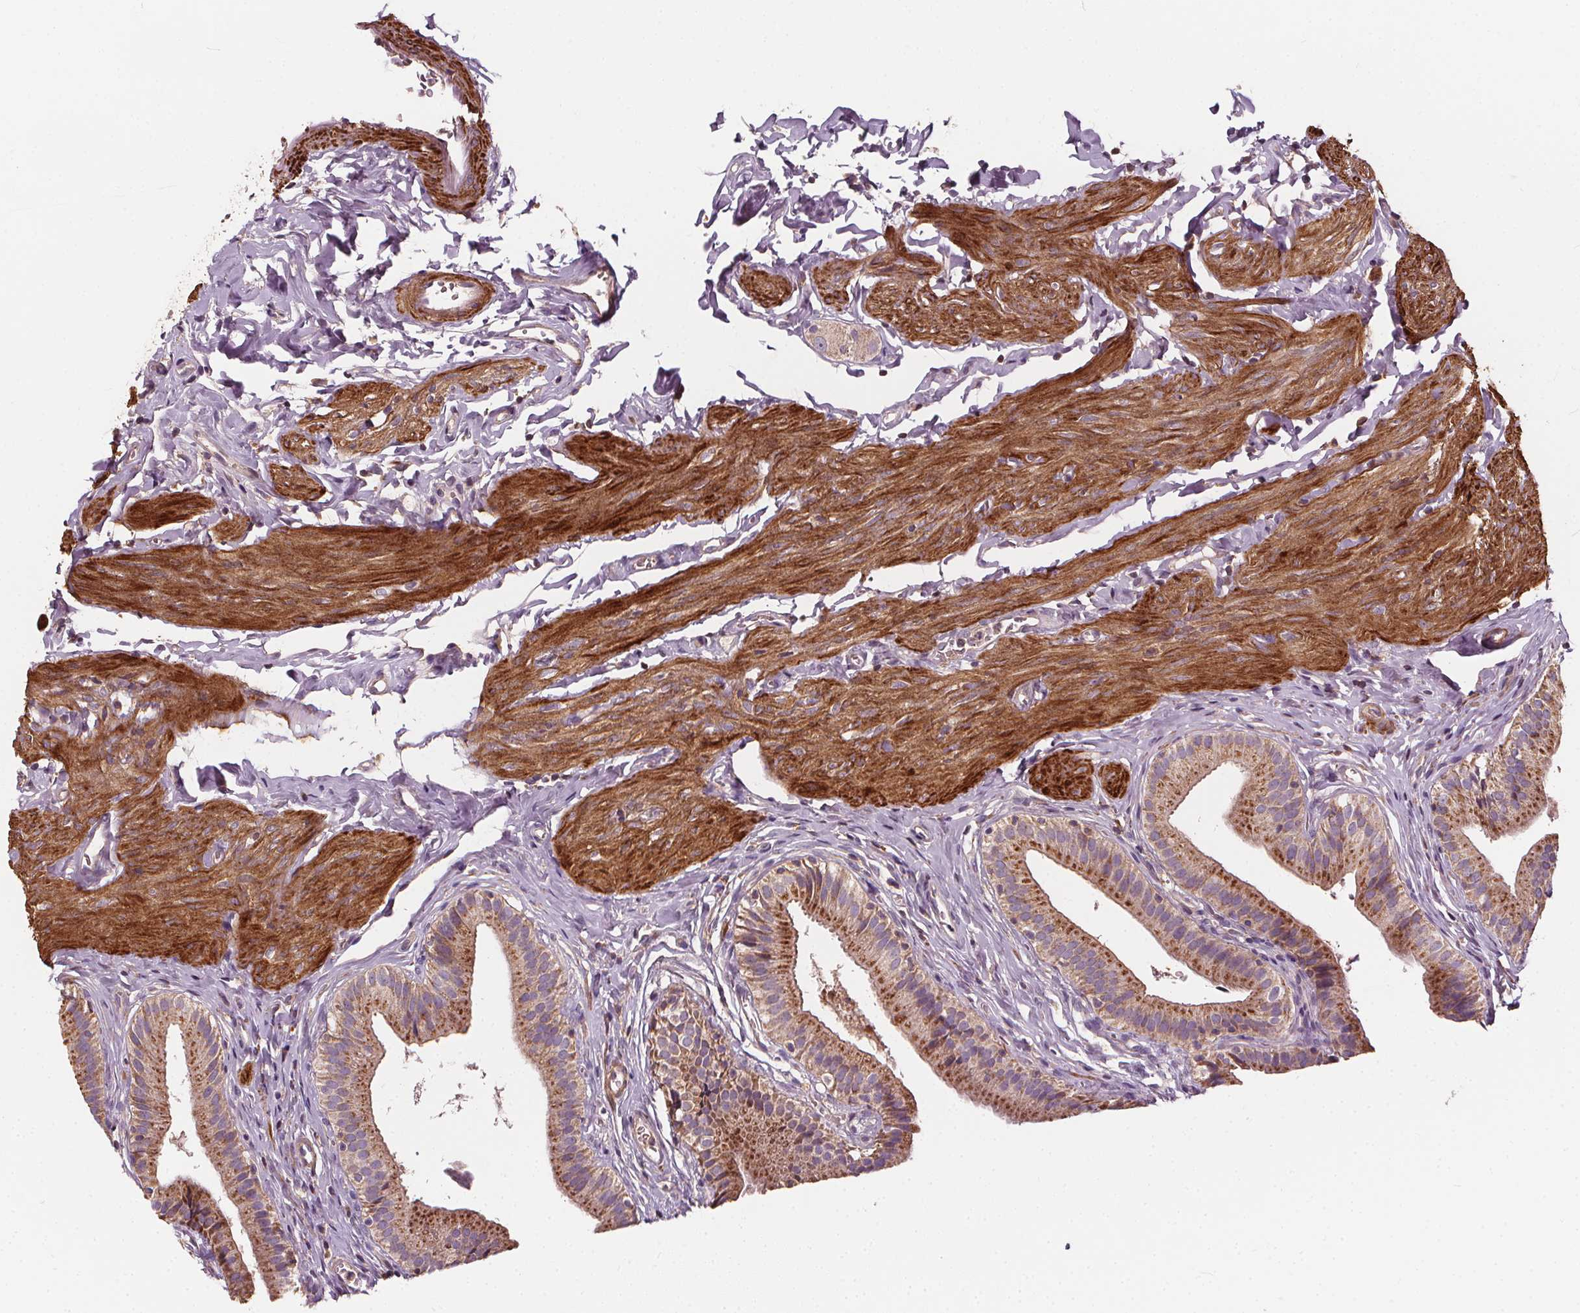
{"staining": {"intensity": "moderate", "quantity": "25%-75%", "location": "cytoplasmic/membranous"}, "tissue": "gallbladder", "cell_type": "Glandular cells", "image_type": "normal", "snomed": [{"axis": "morphology", "description": "Normal tissue, NOS"}, {"axis": "topography", "description": "Gallbladder"}], "caption": "Immunohistochemical staining of benign gallbladder reveals 25%-75% levels of moderate cytoplasmic/membranous protein staining in approximately 25%-75% of glandular cells. (DAB IHC with brightfield microscopy, high magnification).", "gene": "ORAI2", "patient": {"sex": "female", "age": 47}}